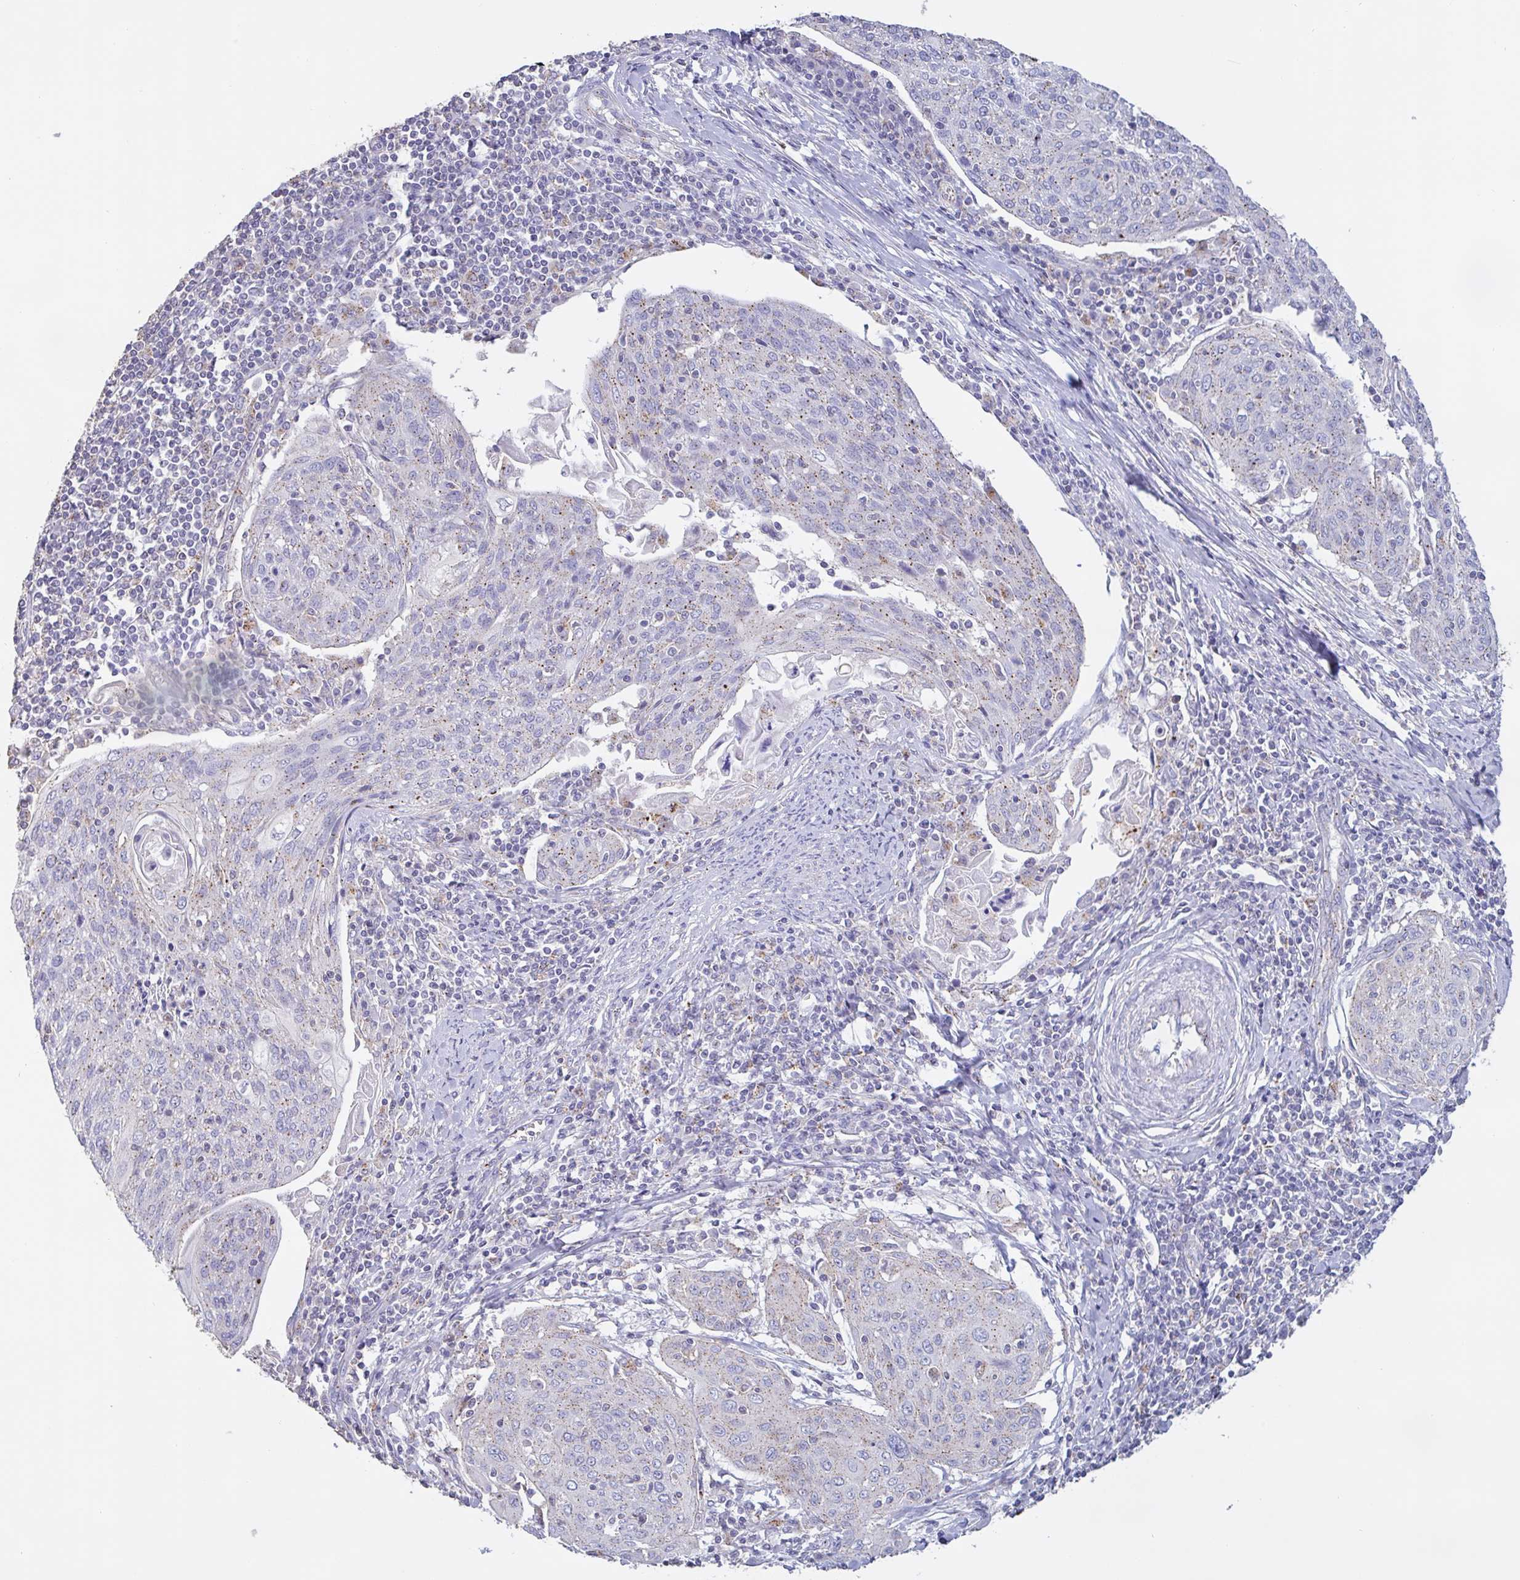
{"staining": {"intensity": "weak", "quantity": "<25%", "location": "cytoplasmic/membranous"}, "tissue": "cervical cancer", "cell_type": "Tumor cells", "image_type": "cancer", "snomed": [{"axis": "morphology", "description": "Squamous cell carcinoma, NOS"}, {"axis": "topography", "description": "Cervix"}], "caption": "This is a photomicrograph of immunohistochemistry staining of cervical cancer (squamous cell carcinoma), which shows no staining in tumor cells.", "gene": "CHMP5", "patient": {"sex": "female", "age": 67}}